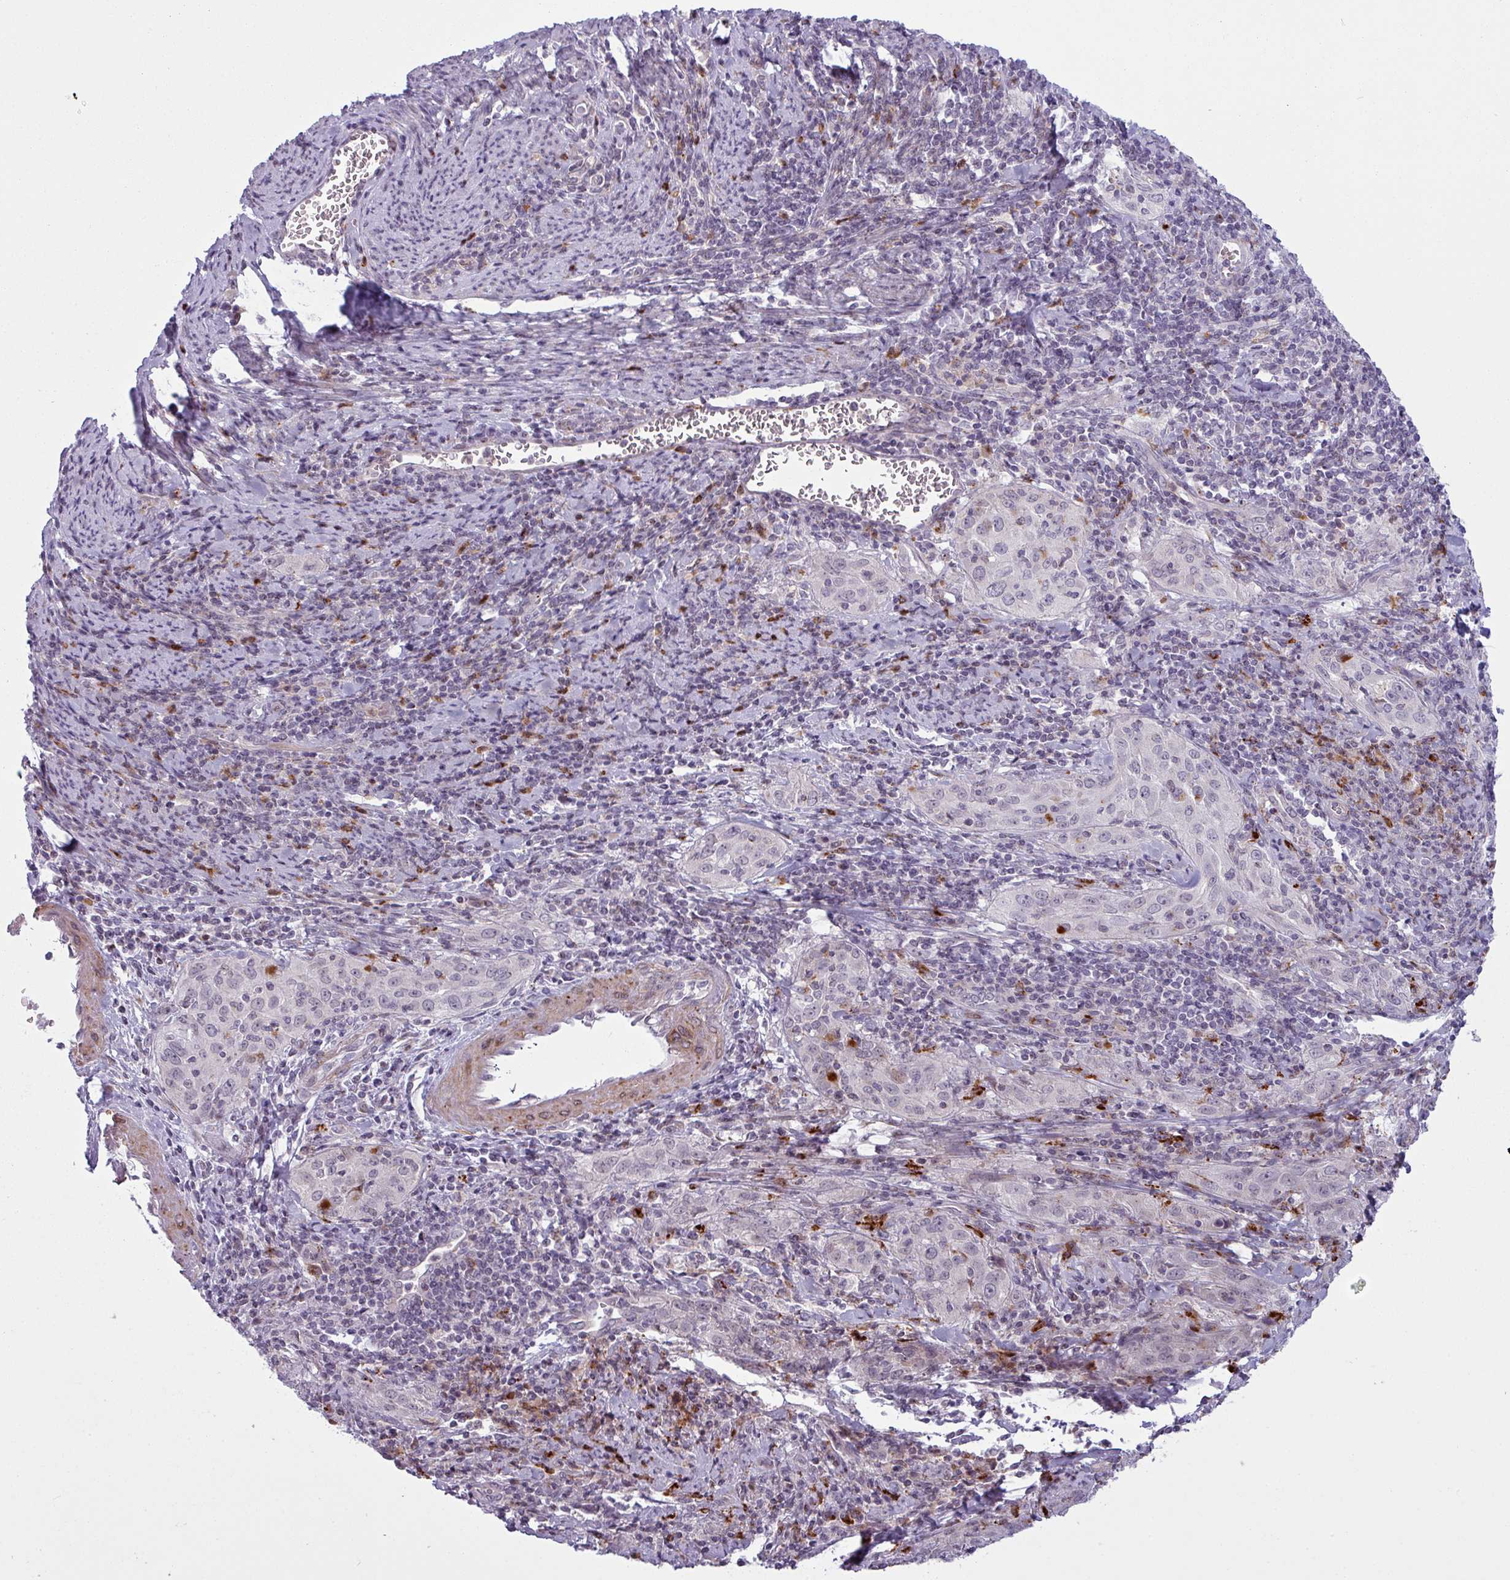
{"staining": {"intensity": "negative", "quantity": "none", "location": "none"}, "tissue": "cervical cancer", "cell_type": "Tumor cells", "image_type": "cancer", "snomed": [{"axis": "morphology", "description": "Squamous cell carcinoma, NOS"}, {"axis": "topography", "description": "Cervix"}], "caption": "Immunohistochemical staining of cervical cancer (squamous cell carcinoma) shows no significant positivity in tumor cells.", "gene": "MAP7D2", "patient": {"sex": "female", "age": 57}}